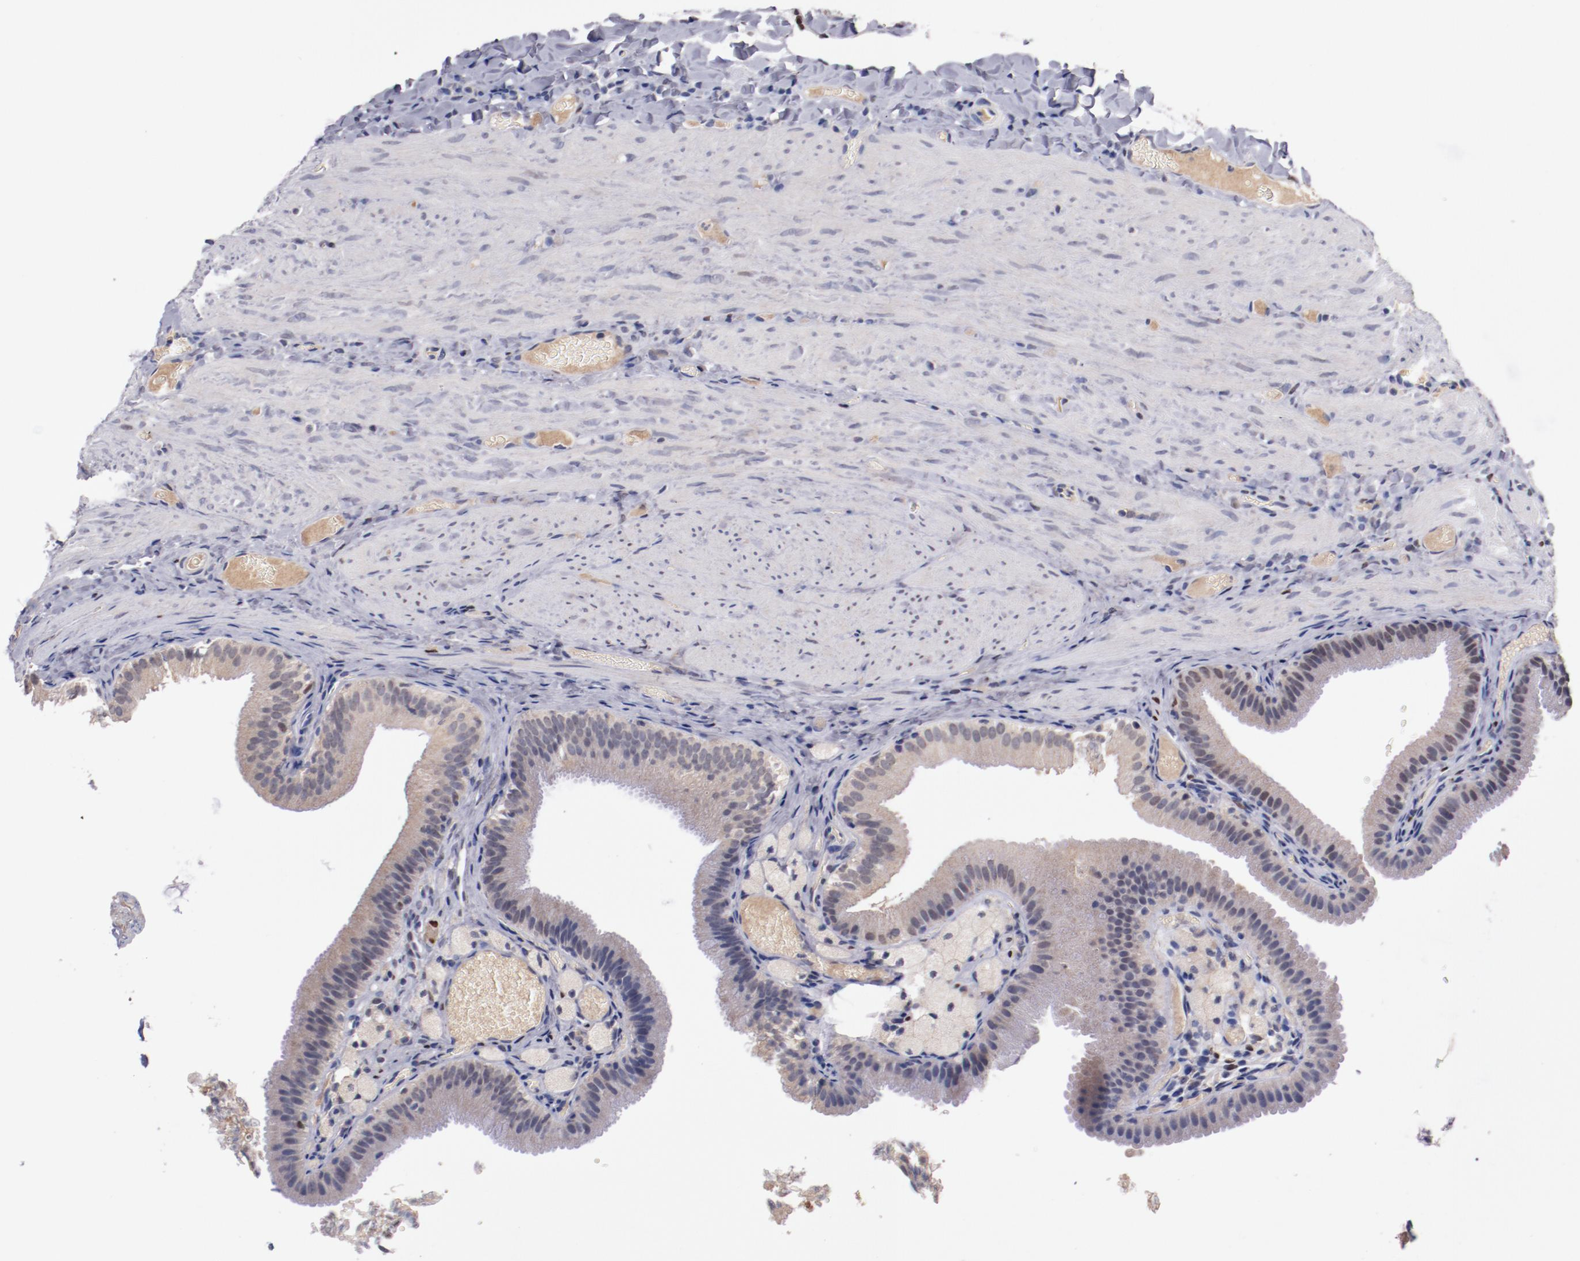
{"staining": {"intensity": "weak", "quantity": "25%-75%", "location": "cytoplasmic/membranous,nuclear"}, "tissue": "gallbladder", "cell_type": "Glandular cells", "image_type": "normal", "snomed": [{"axis": "morphology", "description": "Normal tissue, NOS"}, {"axis": "topography", "description": "Gallbladder"}], "caption": "This image demonstrates immunohistochemistry (IHC) staining of benign human gallbladder, with low weak cytoplasmic/membranous,nuclear positivity in about 25%-75% of glandular cells.", "gene": "FAM81A", "patient": {"sex": "female", "age": 24}}